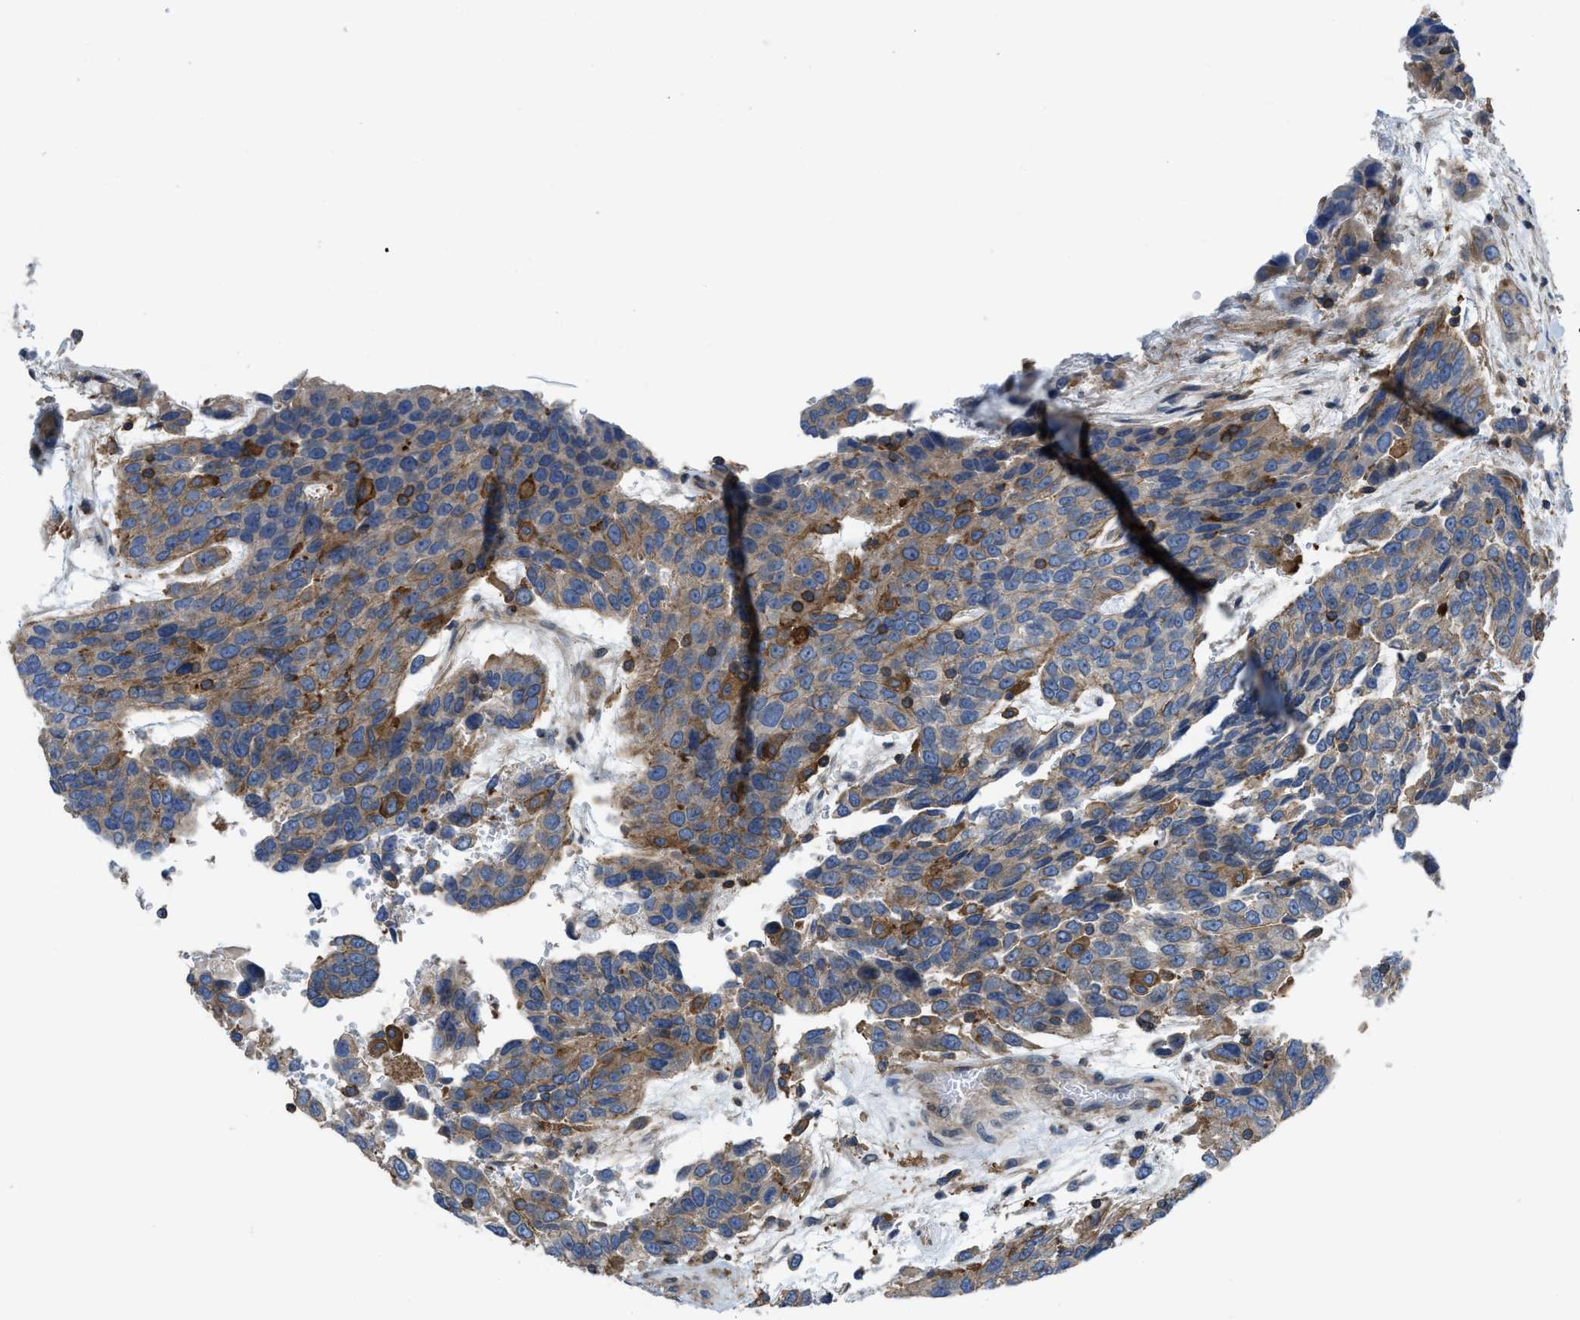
{"staining": {"intensity": "weak", "quantity": ">75%", "location": "cytoplasmic/membranous"}, "tissue": "urothelial cancer", "cell_type": "Tumor cells", "image_type": "cancer", "snomed": [{"axis": "morphology", "description": "Urothelial carcinoma, High grade"}, {"axis": "topography", "description": "Urinary bladder"}], "caption": "The immunohistochemical stain shows weak cytoplasmic/membranous staining in tumor cells of urothelial cancer tissue.", "gene": "MYO18A", "patient": {"sex": "female", "age": 80}}